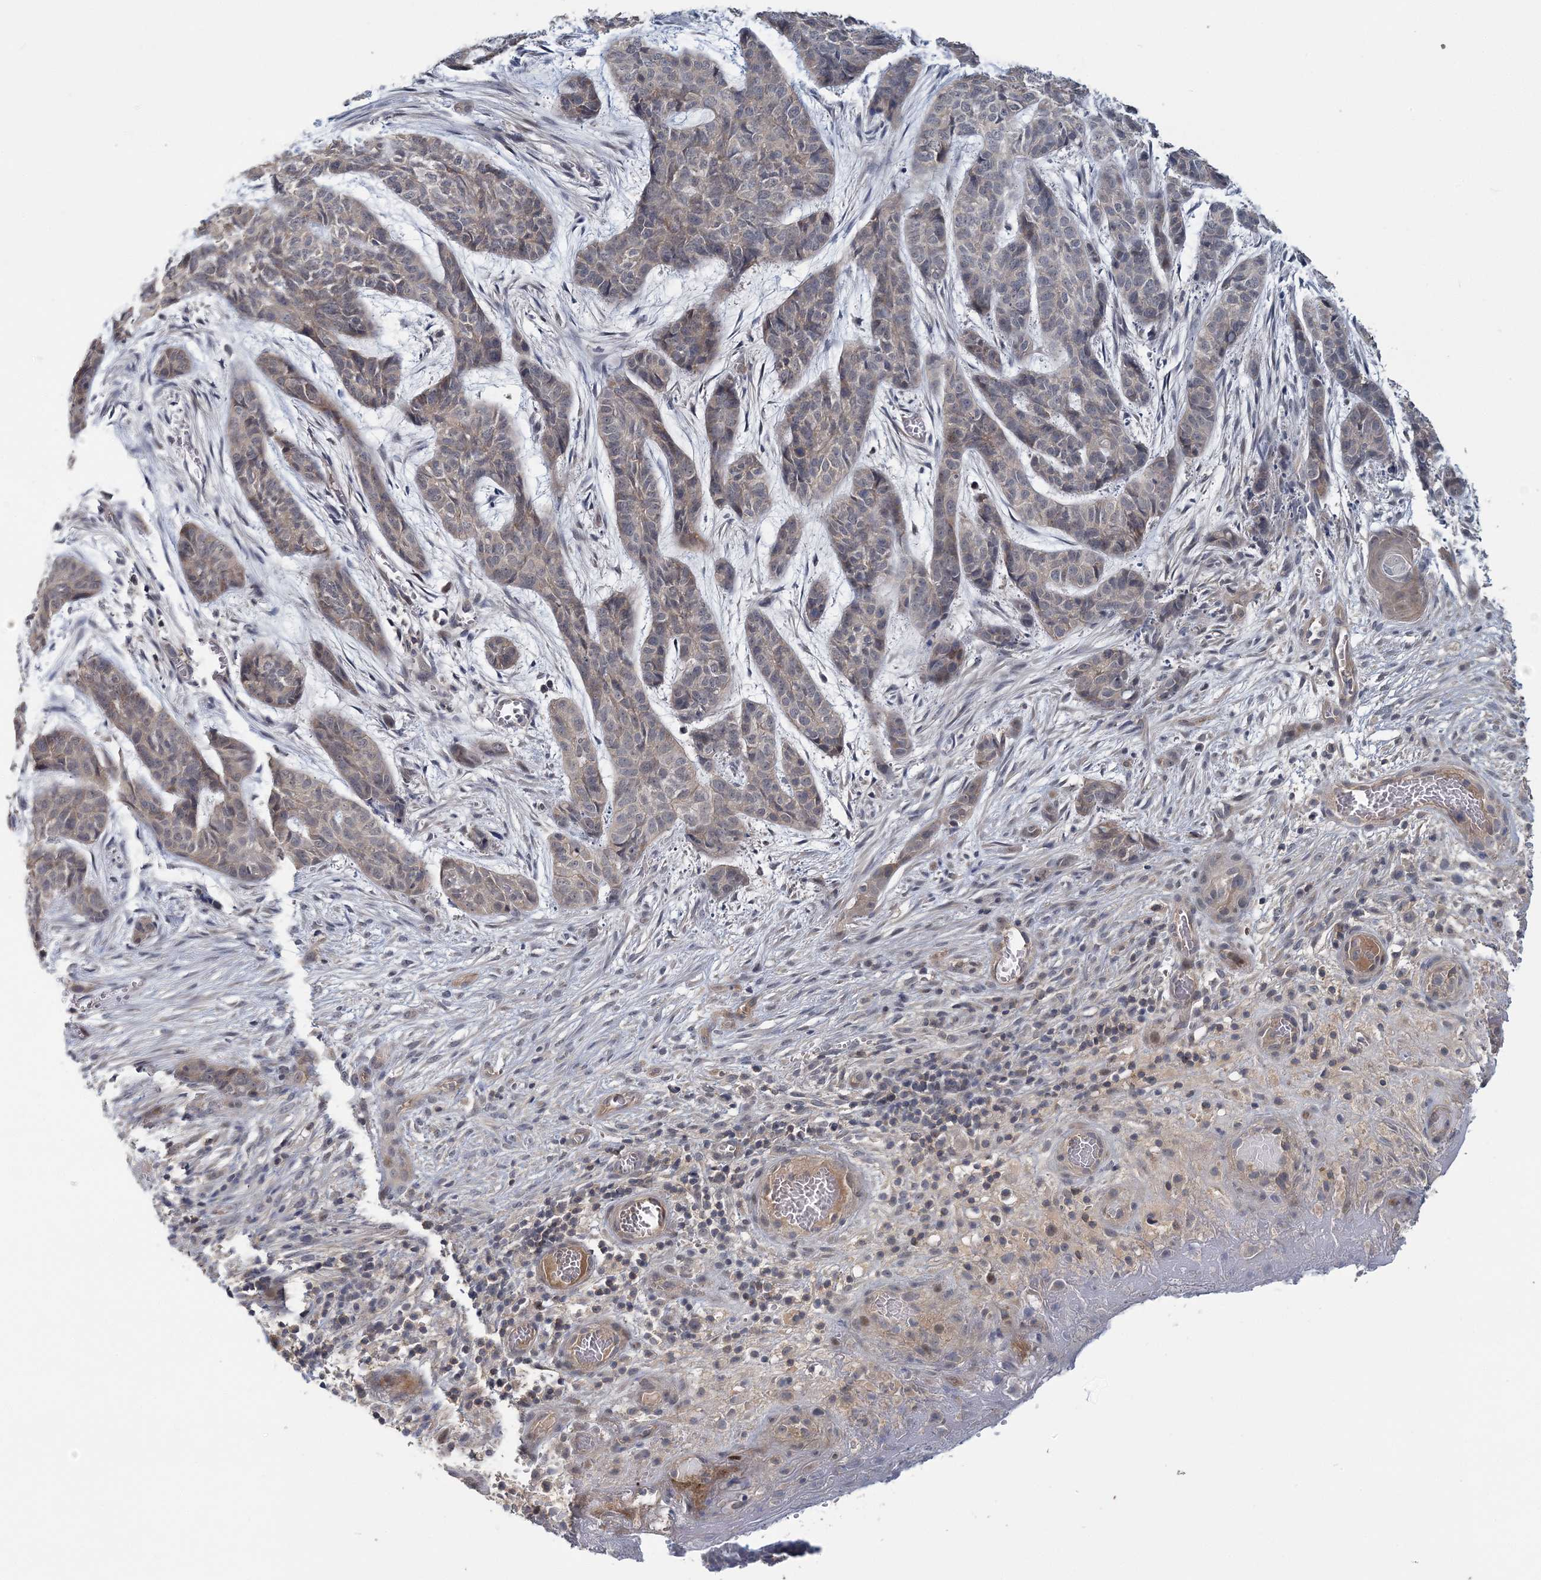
{"staining": {"intensity": "weak", "quantity": "25%-75%", "location": "cytoplasmic/membranous"}, "tissue": "skin cancer", "cell_type": "Tumor cells", "image_type": "cancer", "snomed": [{"axis": "morphology", "description": "Basal cell carcinoma"}, {"axis": "topography", "description": "Skin"}], "caption": "Protein staining shows weak cytoplasmic/membranous expression in approximately 25%-75% of tumor cells in basal cell carcinoma (skin). The staining was performed using DAB, with brown indicating positive protein expression. Nuclei are stained blue with hematoxylin.", "gene": "RNF25", "patient": {"sex": "female", "age": 64}}